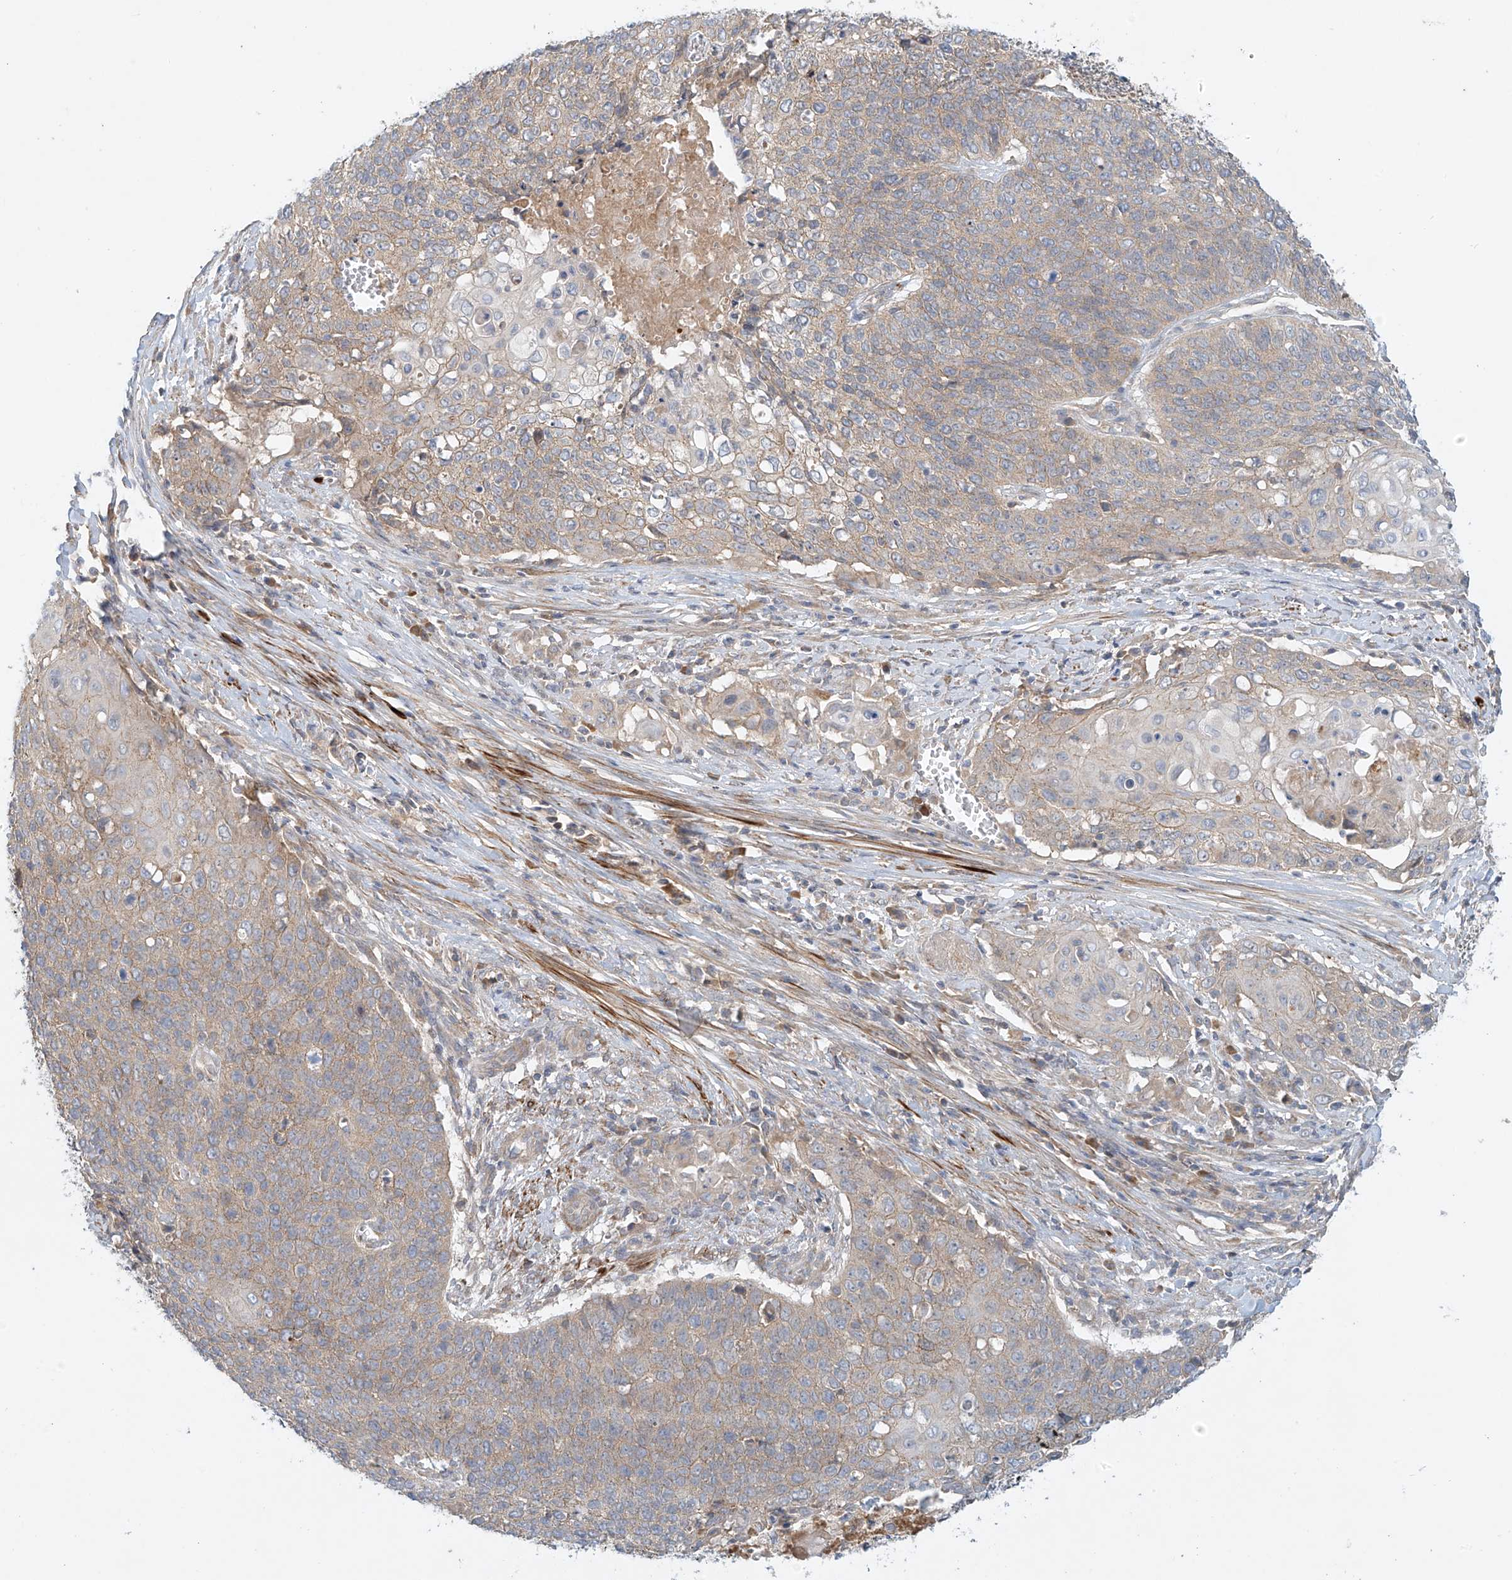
{"staining": {"intensity": "weak", "quantity": "25%-75%", "location": "cytoplasmic/membranous"}, "tissue": "cervical cancer", "cell_type": "Tumor cells", "image_type": "cancer", "snomed": [{"axis": "morphology", "description": "Squamous cell carcinoma, NOS"}, {"axis": "topography", "description": "Cervix"}], "caption": "Tumor cells reveal low levels of weak cytoplasmic/membranous expression in approximately 25%-75% of cells in human cervical squamous cell carcinoma.", "gene": "LYRM9", "patient": {"sex": "female", "age": 39}}